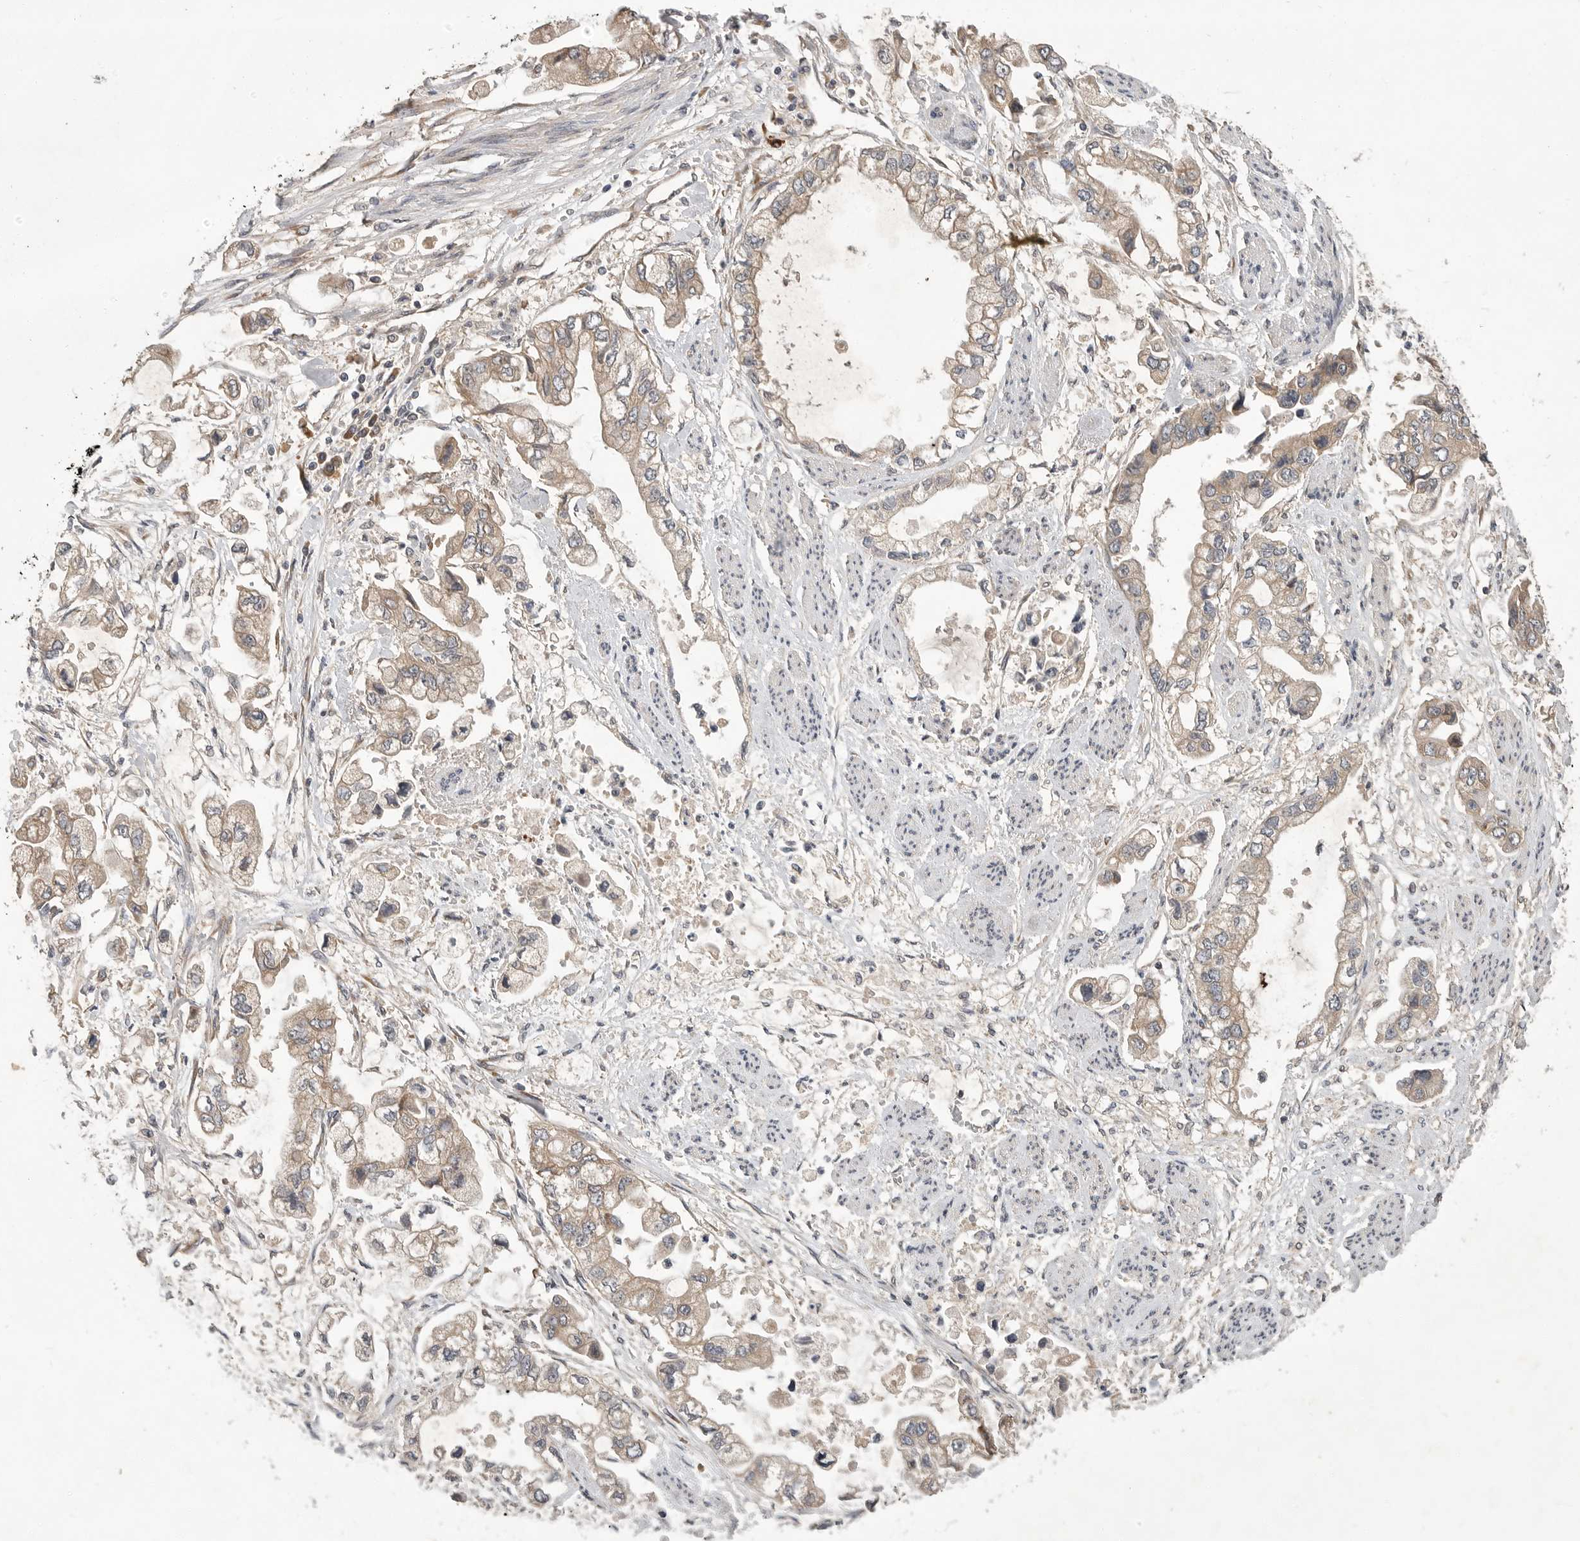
{"staining": {"intensity": "weak", "quantity": ">75%", "location": "cytoplasmic/membranous"}, "tissue": "stomach cancer", "cell_type": "Tumor cells", "image_type": "cancer", "snomed": [{"axis": "morphology", "description": "Adenocarcinoma, NOS"}, {"axis": "topography", "description": "Stomach"}], "caption": "Protein staining of adenocarcinoma (stomach) tissue displays weak cytoplasmic/membranous expression in about >75% of tumor cells. (brown staining indicates protein expression, while blue staining denotes nuclei).", "gene": "OSBPL9", "patient": {"sex": "male", "age": 62}}